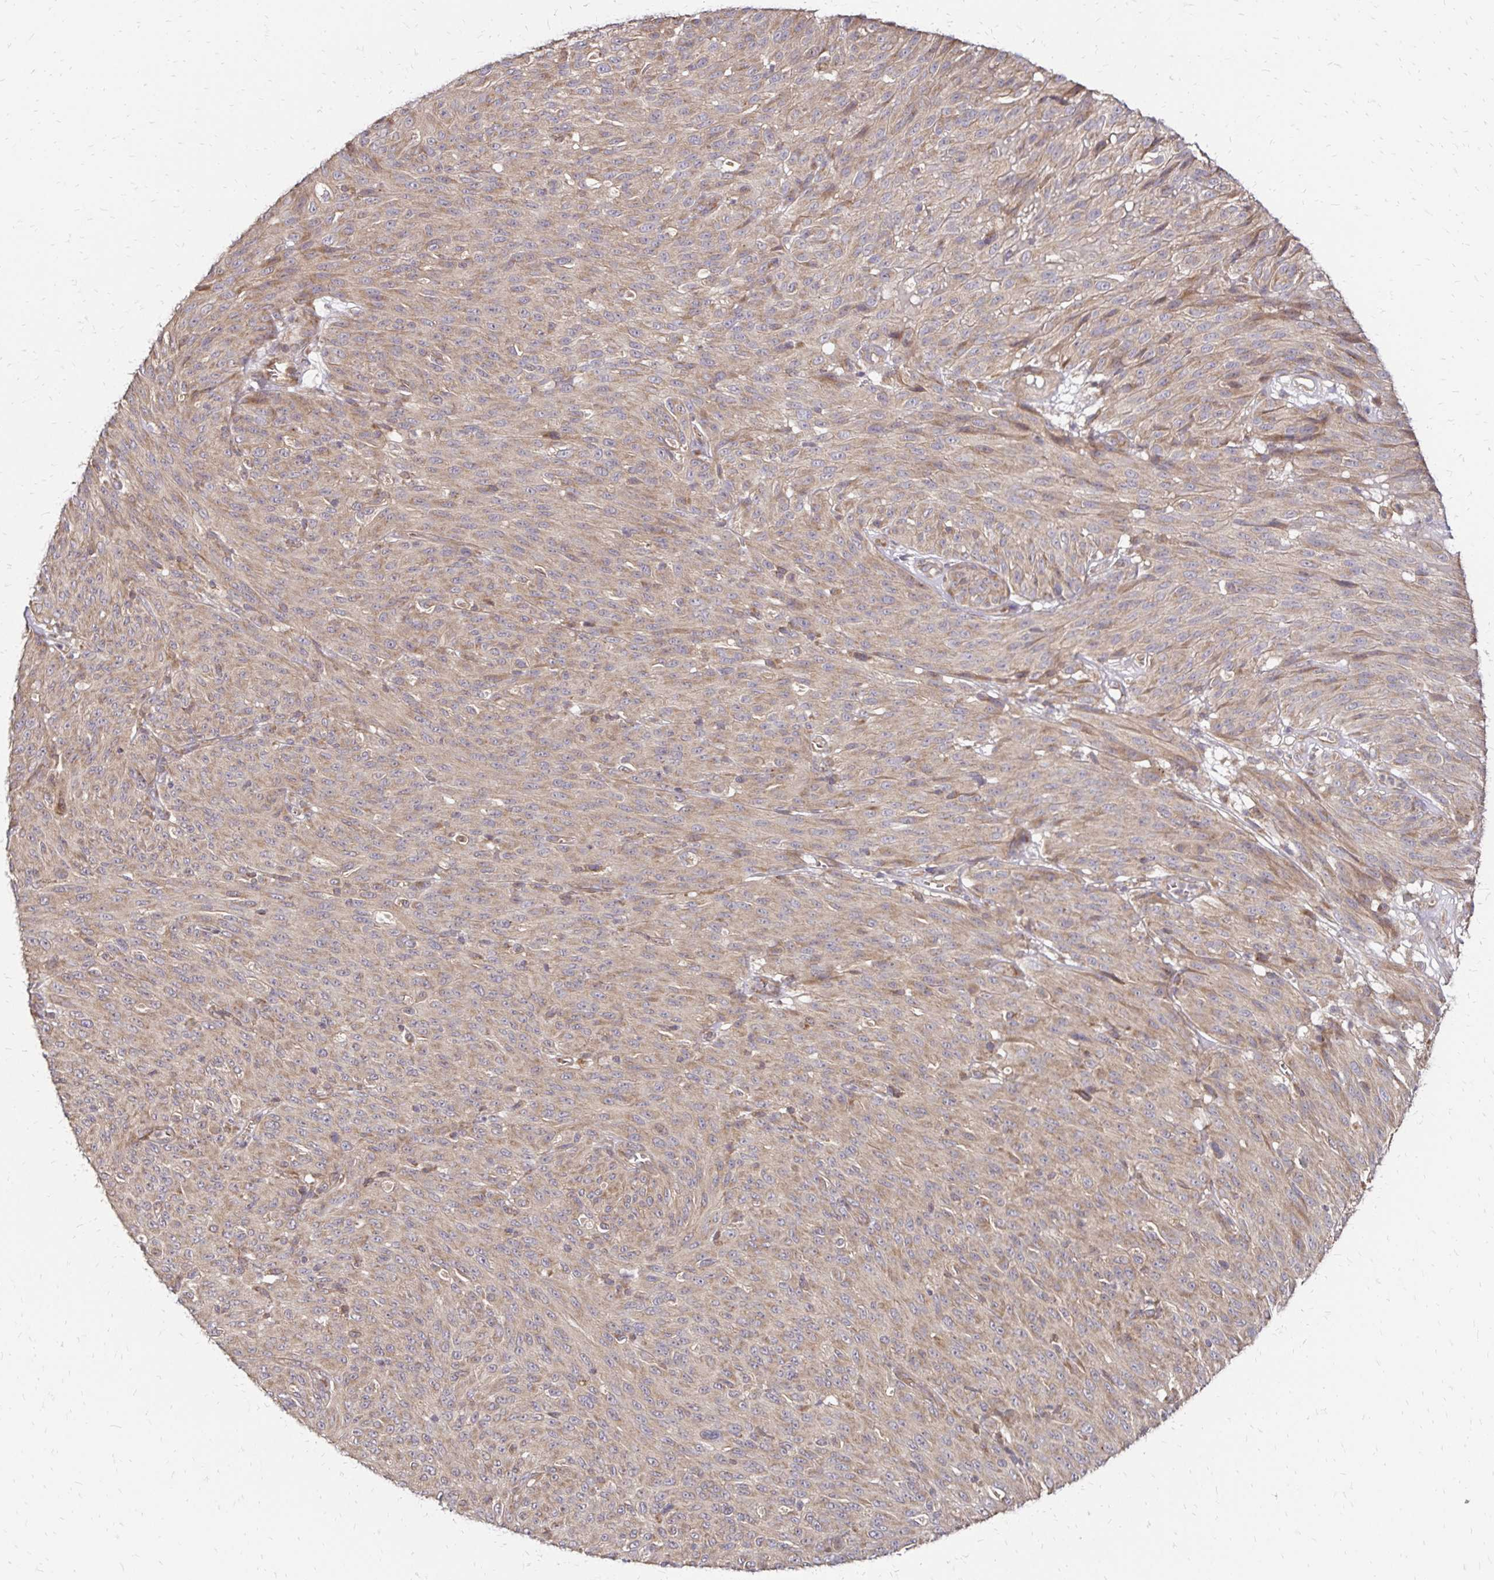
{"staining": {"intensity": "moderate", "quantity": ">75%", "location": "cytoplasmic/membranous"}, "tissue": "melanoma", "cell_type": "Tumor cells", "image_type": "cancer", "snomed": [{"axis": "morphology", "description": "Malignant melanoma, NOS"}, {"axis": "topography", "description": "Skin"}], "caption": "Human malignant melanoma stained with a protein marker shows moderate staining in tumor cells.", "gene": "ZW10", "patient": {"sex": "male", "age": 85}}